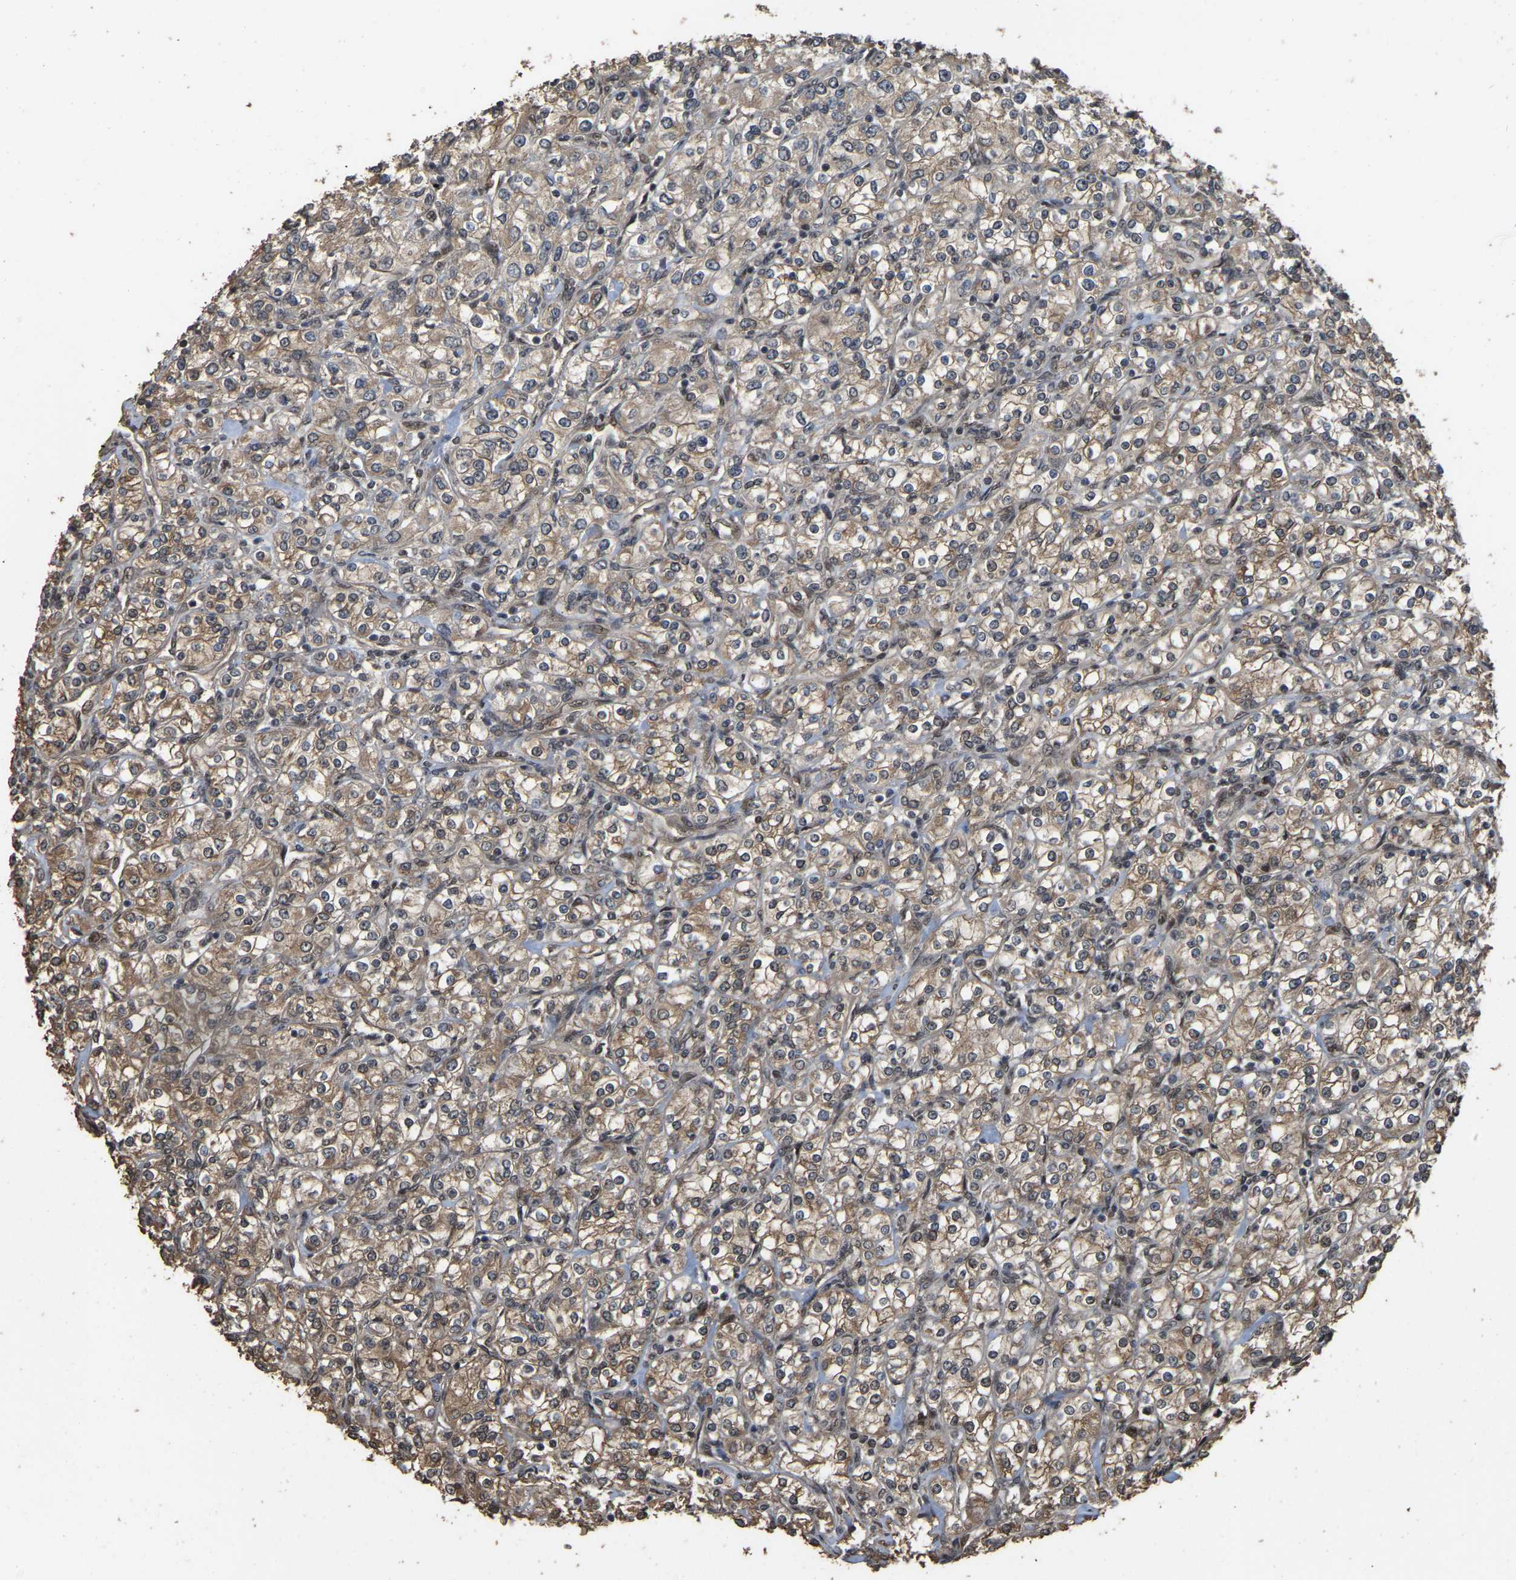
{"staining": {"intensity": "moderate", "quantity": ">75%", "location": "cytoplasmic/membranous"}, "tissue": "renal cancer", "cell_type": "Tumor cells", "image_type": "cancer", "snomed": [{"axis": "morphology", "description": "Adenocarcinoma, NOS"}, {"axis": "topography", "description": "Kidney"}], "caption": "This is an image of immunohistochemistry staining of renal cancer, which shows moderate staining in the cytoplasmic/membranous of tumor cells.", "gene": "ARHGAP23", "patient": {"sex": "male", "age": 77}}